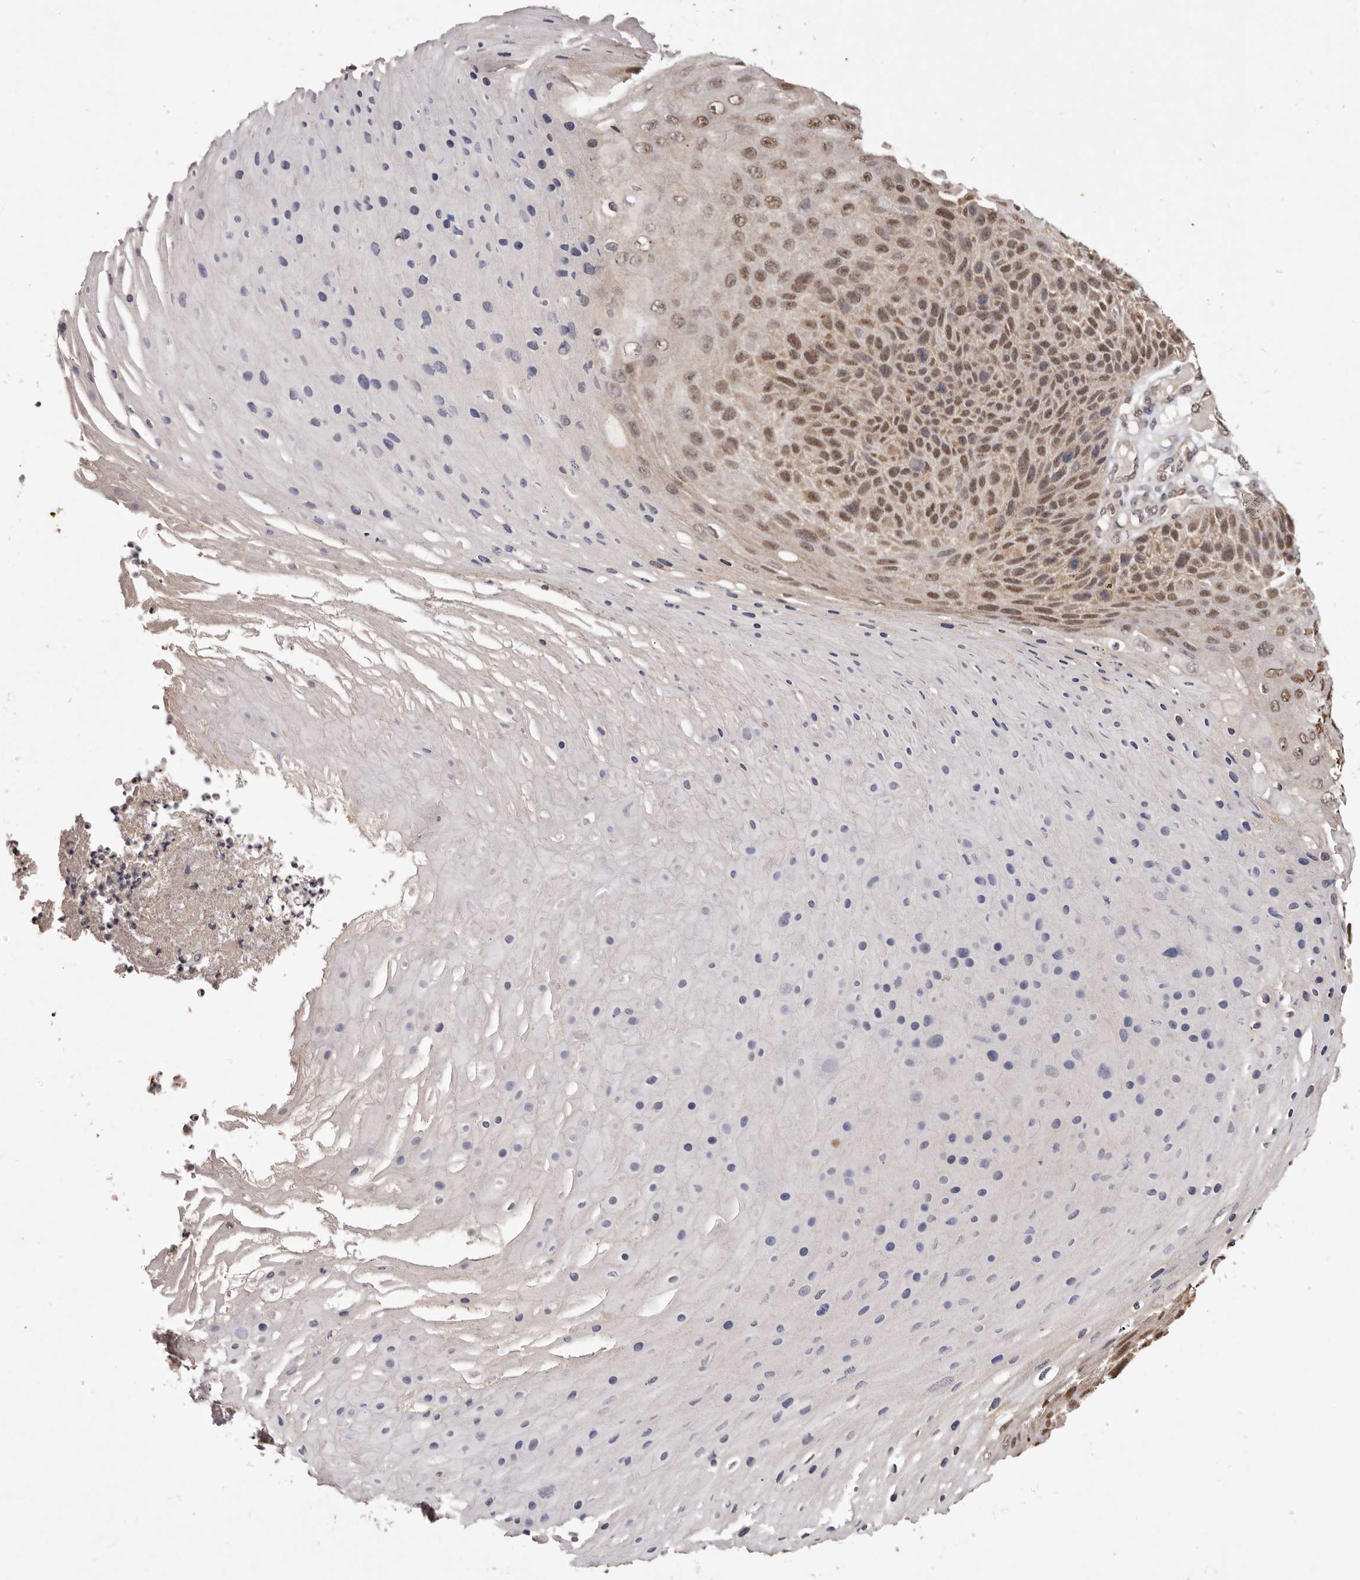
{"staining": {"intensity": "moderate", "quantity": "25%-75%", "location": "cytoplasmic/membranous,nuclear"}, "tissue": "skin cancer", "cell_type": "Tumor cells", "image_type": "cancer", "snomed": [{"axis": "morphology", "description": "Squamous cell carcinoma, NOS"}, {"axis": "topography", "description": "Skin"}], "caption": "This is an image of IHC staining of skin cancer (squamous cell carcinoma), which shows moderate expression in the cytoplasmic/membranous and nuclear of tumor cells.", "gene": "NOTCH1", "patient": {"sex": "female", "age": 88}}